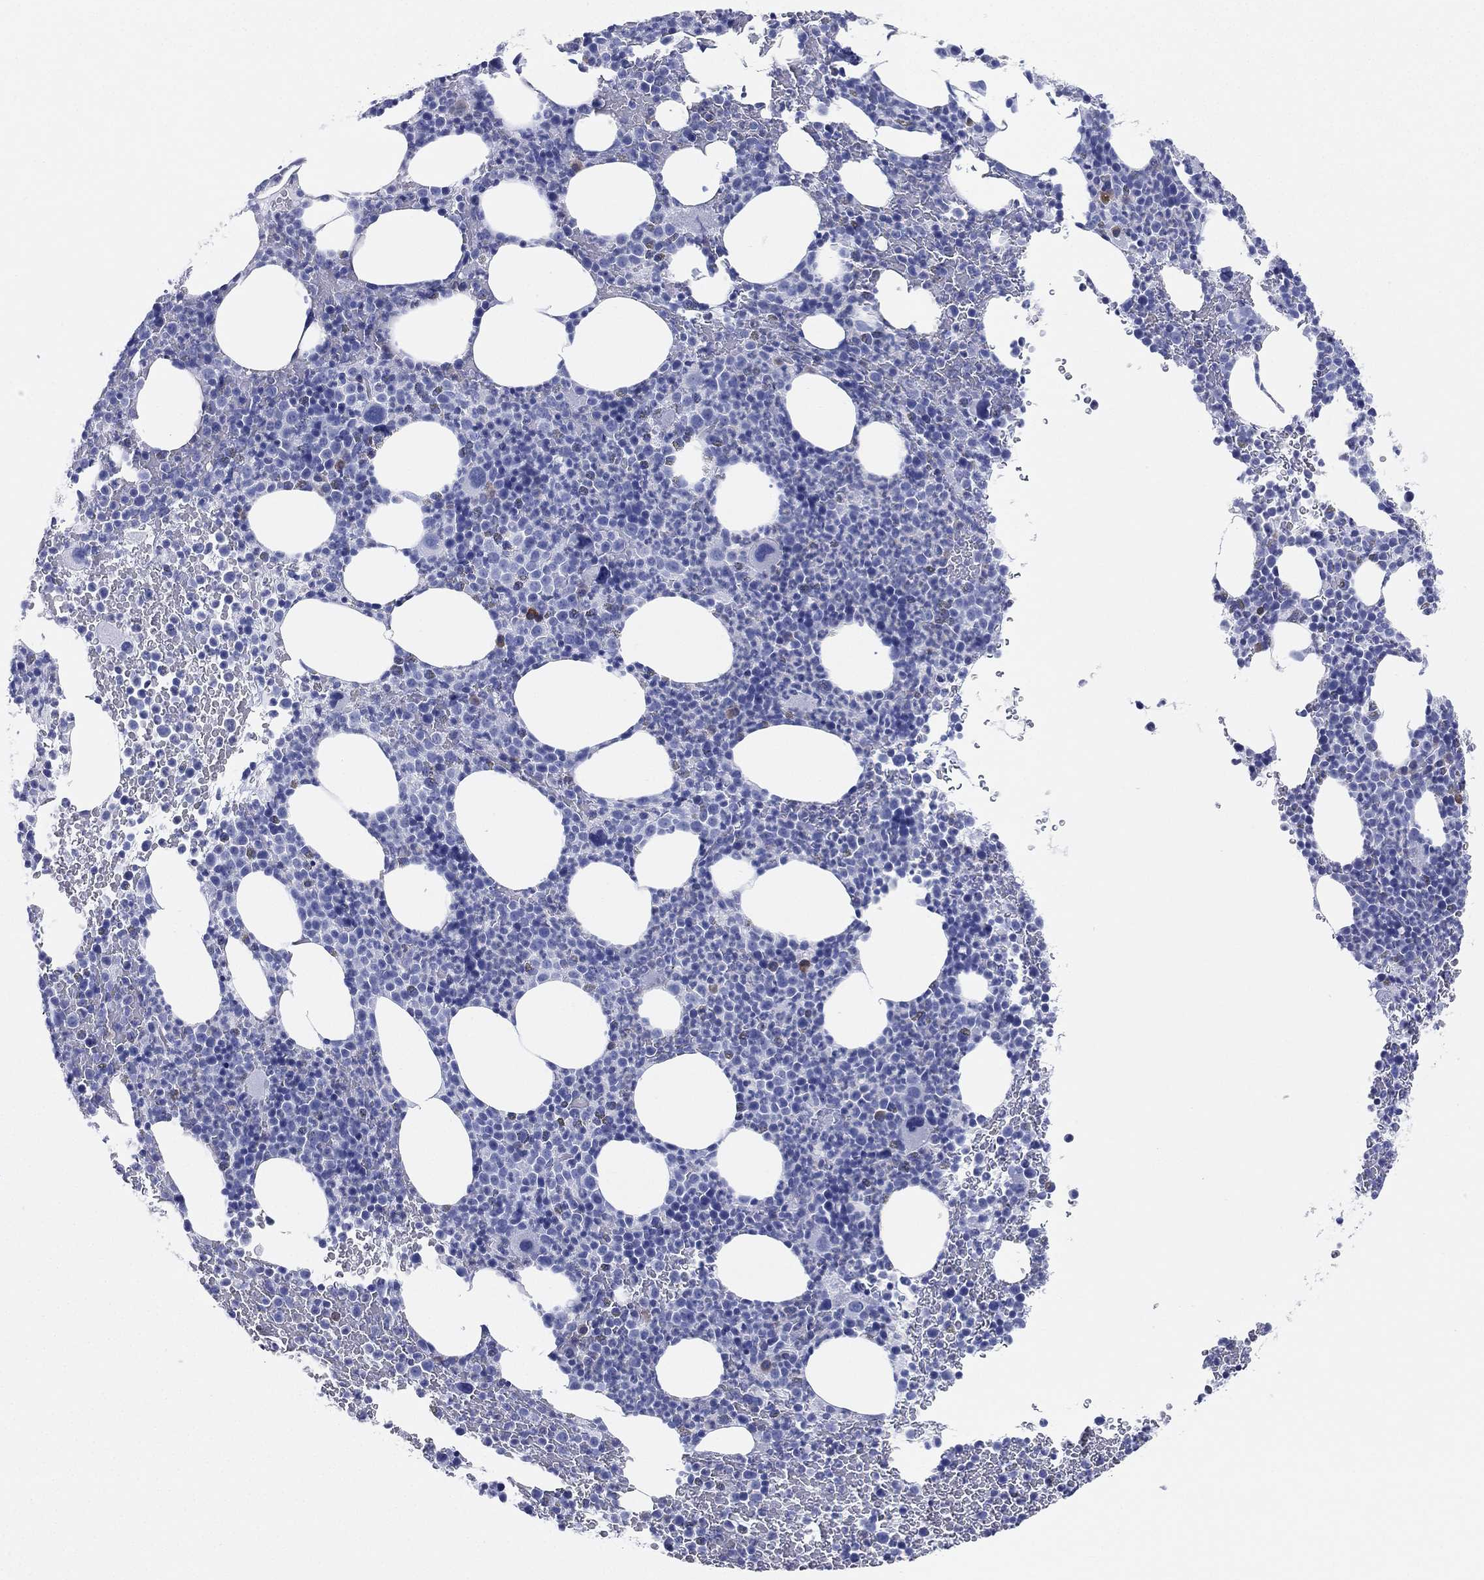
{"staining": {"intensity": "strong", "quantity": "<25%", "location": "cytoplasmic/membranous"}, "tissue": "bone marrow", "cell_type": "Hematopoietic cells", "image_type": "normal", "snomed": [{"axis": "morphology", "description": "Normal tissue, NOS"}, {"axis": "topography", "description": "Bone marrow"}], "caption": "Immunohistochemistry (IHC) photomicrograph of unremarkable bone marrow: bone marrow stained using IHC displays medium levels of strong protein expression localized specifically in the cytoplasmic/membranous of hematopoietic cells, appearing as a cytoplasmic/membranous brown color.", "gene": "CD79A", "patient": {"sex": "male", "age": 83}}